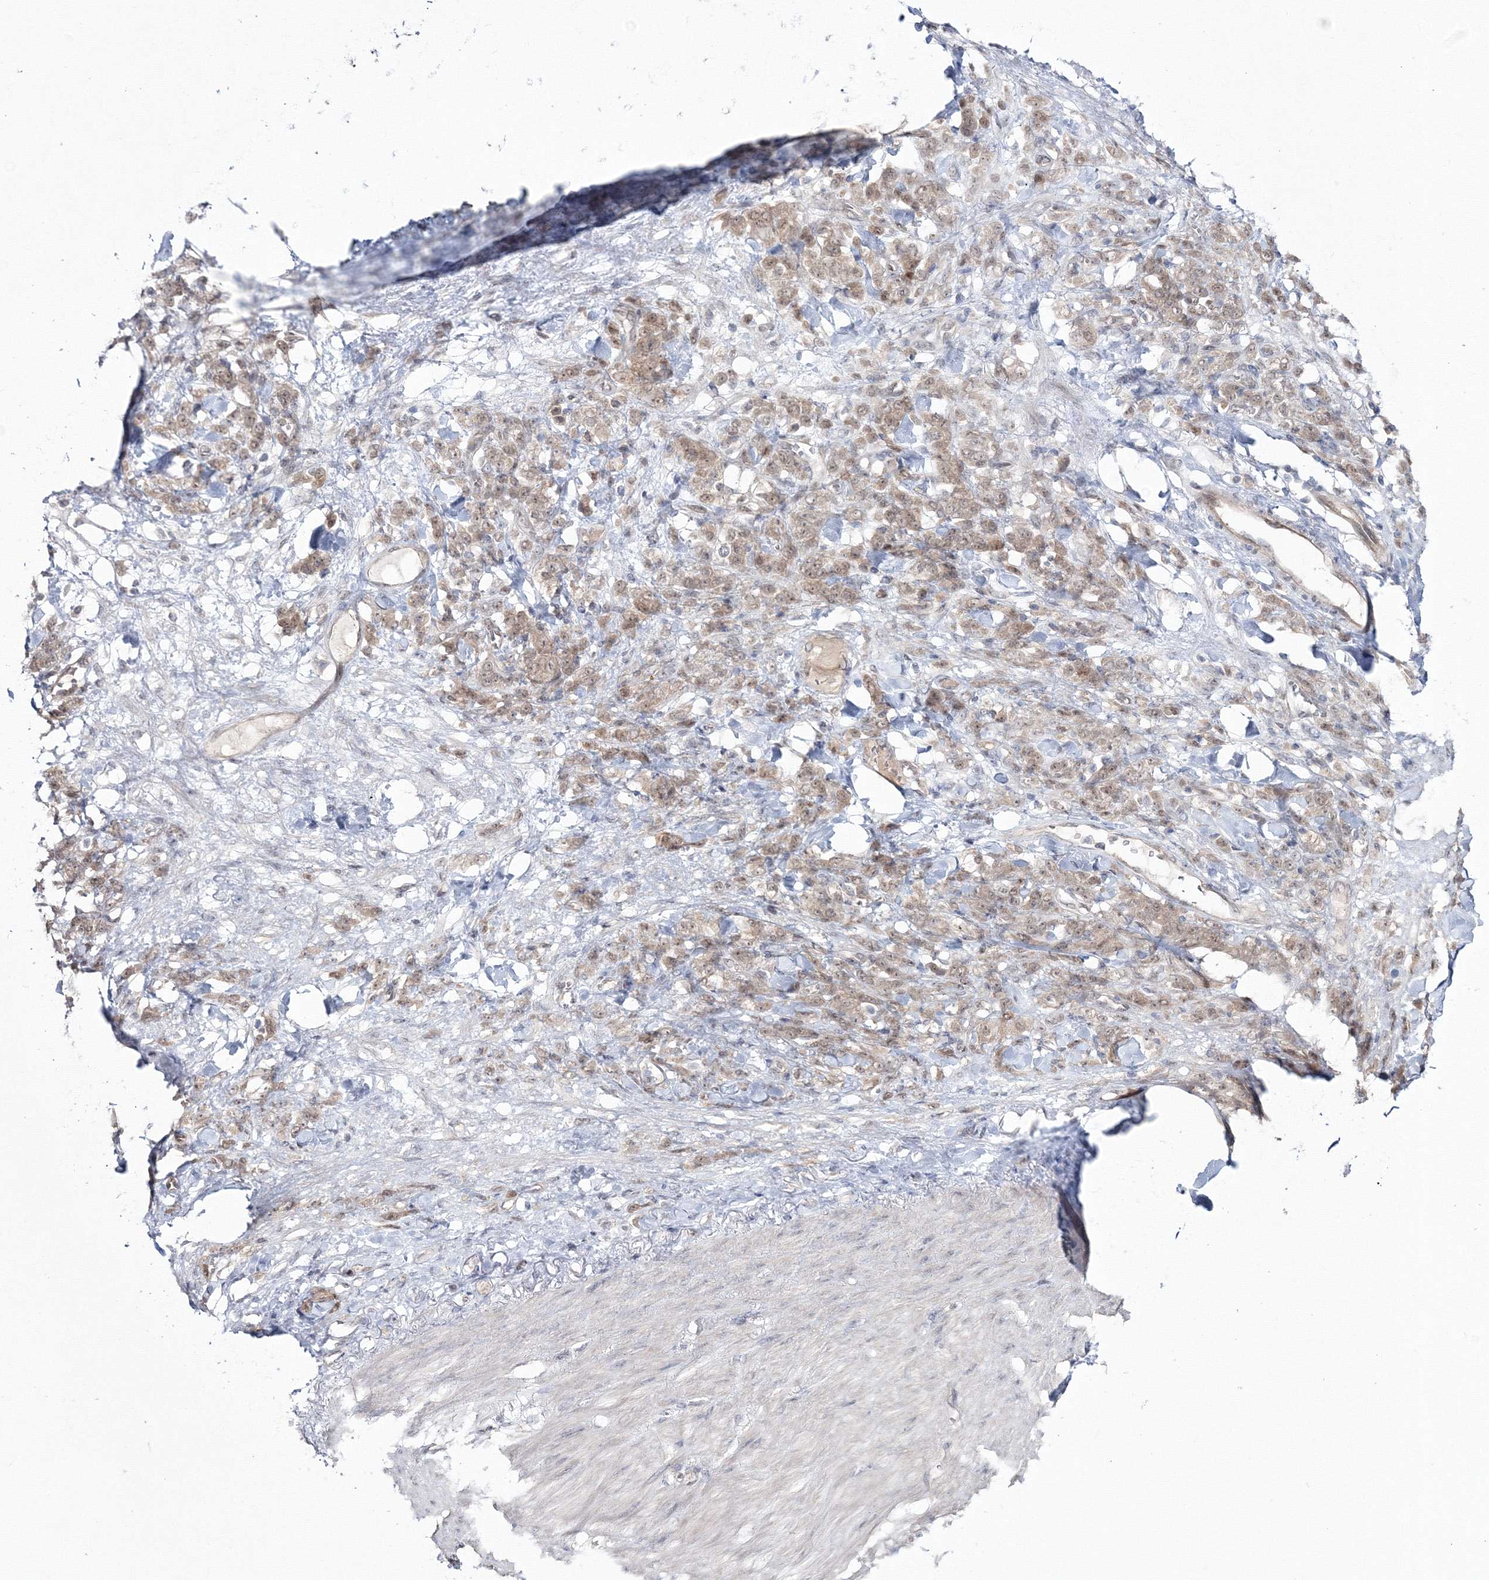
{"staining": {"intensity": "weak", "quantity": ">75%", "location": "cytoplasmic/membranous,nuclear"}, "tissue": "stomach cancer", "cell_type": "Tumor cells", "image_type": "cancer", "snomed": [{"axis": "morphology", "description": "Normal tissue, NOS"}, {"axis": "morphology", "description": "Adenocarcinoma, NOS"}, {"axis": "topography", "description": "Stomach"}], "caption": "IHC image of human adenocarcinoma (stomach) stained for a protein (brown), which displays low levels of weak cytoplasmic/membranous and nuclear expression in approximately >75% of tumor cells.", "gene": "ZFAND6", "patient": {"sex": "male", "age": 82}}